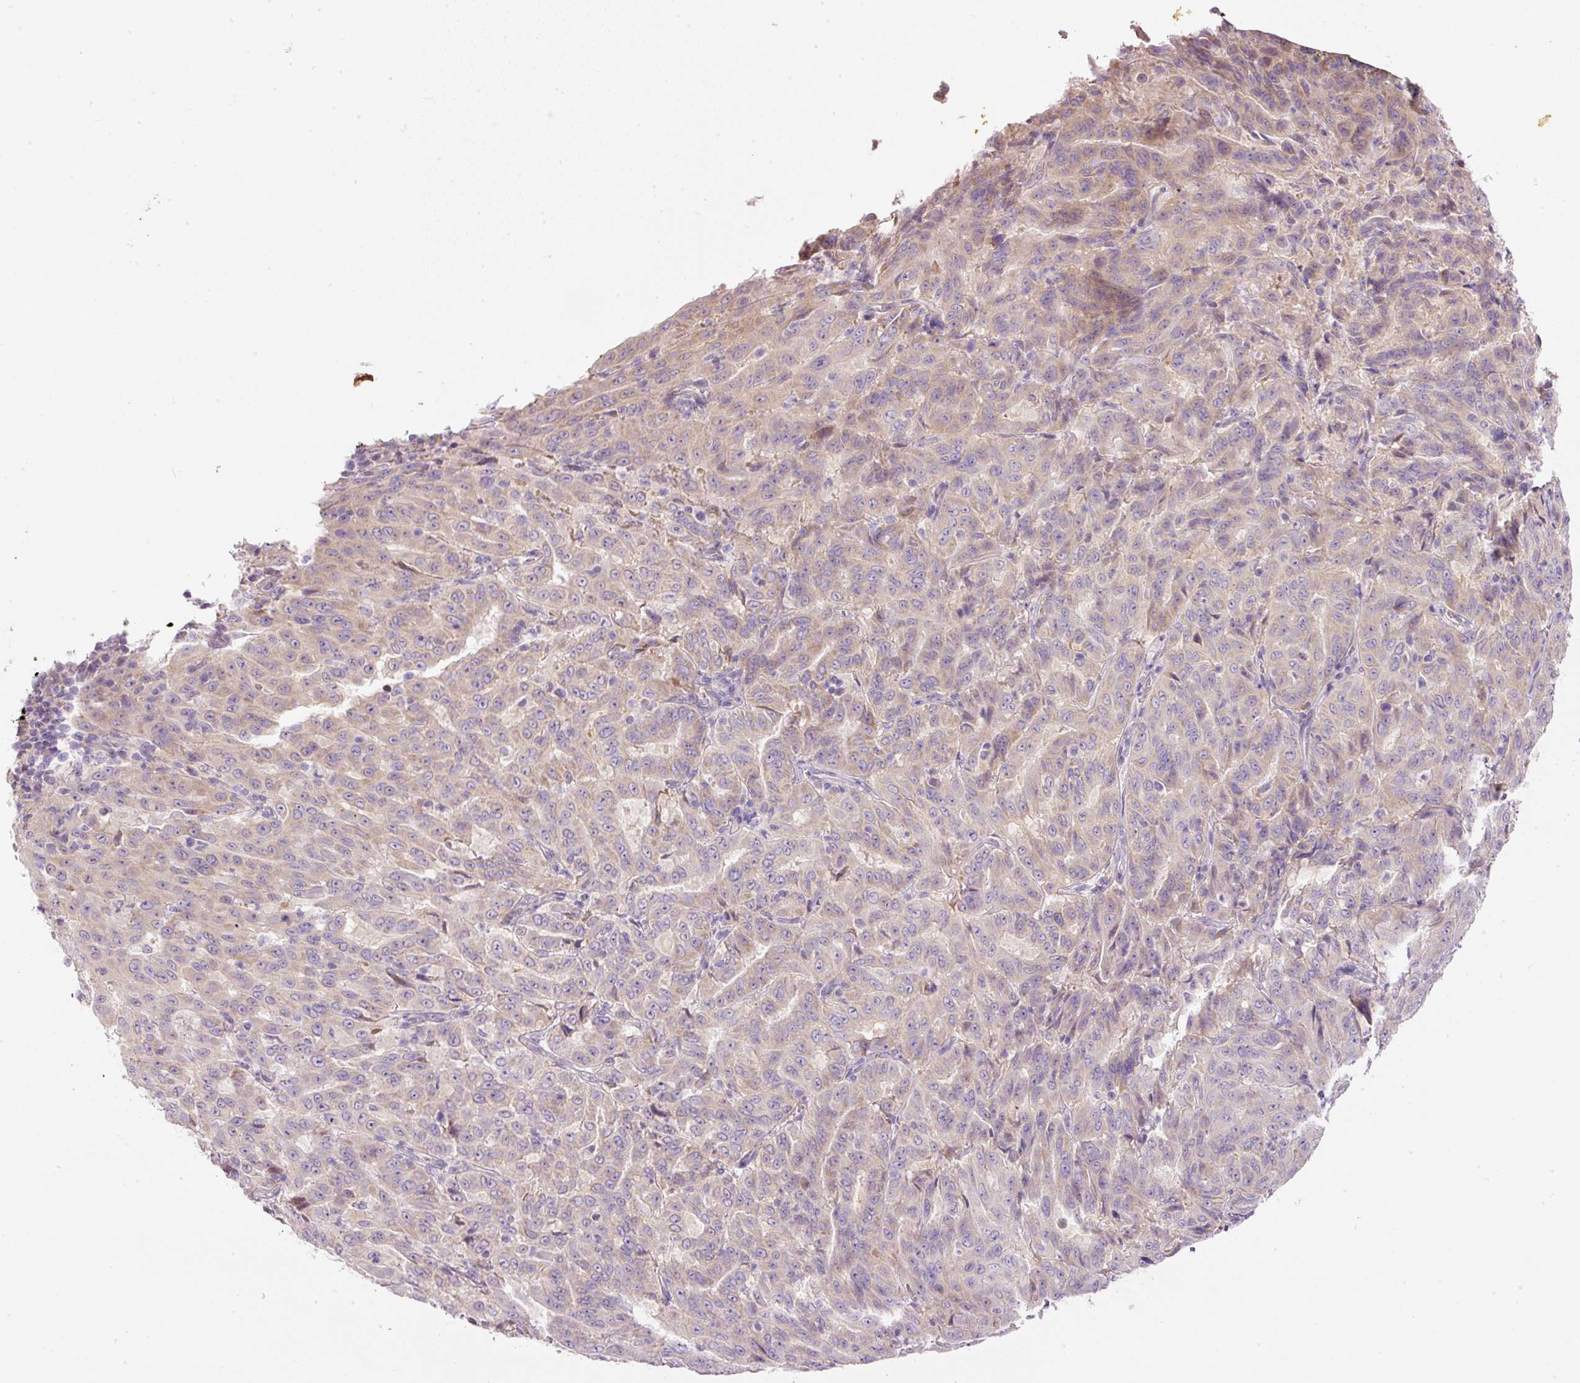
{"staining": {"intensity": "weak", "quantity": "25%-75%", "location": "cytoplasmic/membranous"}, "tissue": "pancreatic cancer", "cell_type": "Tumor cells", "image_type": "cancer", "snomed": [{"axis": "morphology", "description": "Adenocarcinoma, NOS"}, {"axis": "topography", "description": "Pancreas"}], "caption": "This is a photomicrograph of immunohistochemistry staining of pancreatic adenocarcinoma, which shows weak staining in the cytoplasmic/membranous of tumor cells.", "gene": "KPNA5", "patient": {"sex": "male", "age": 63}}